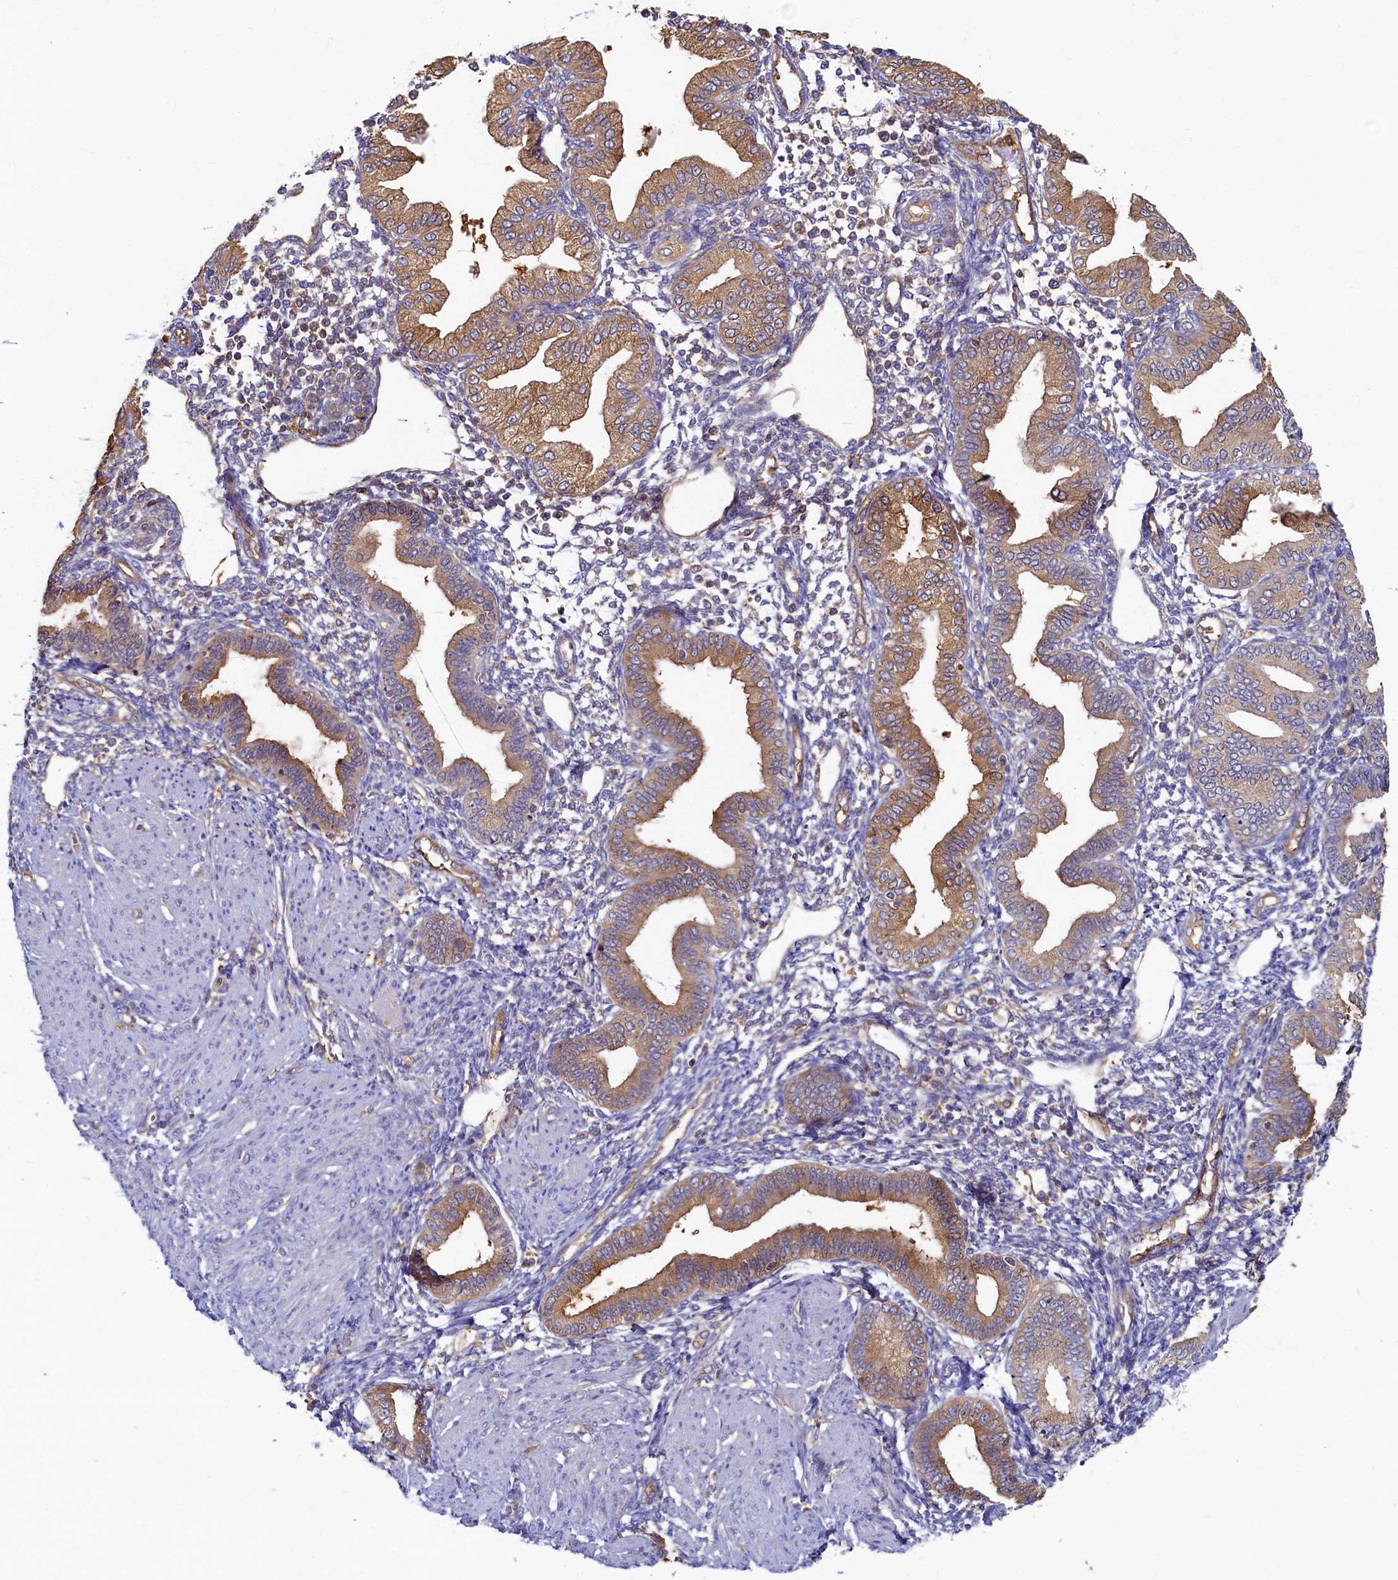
{"staining": {"intensity": "weak", "quantity": "<25%", "location": "cytoplasmic/membranous"}, "tissue": "endometrium", "cell_type": "Cells in endometrial stroma", "image_type": "normal", "snomed": [{"axis": "morphology", "description": "Normal tissue, NOS"}, {"axis": "topography", "description": "Endometrium"}], "caption": "Immunohistochemical staining of unremarkable human endometrium demonstrates no significant expression in cells in endometrial stroma. (DAB IHC with hematoxylin counter stain).", "gene": "TIMM8B", "patient": {"sex": "female", "age": 53}}